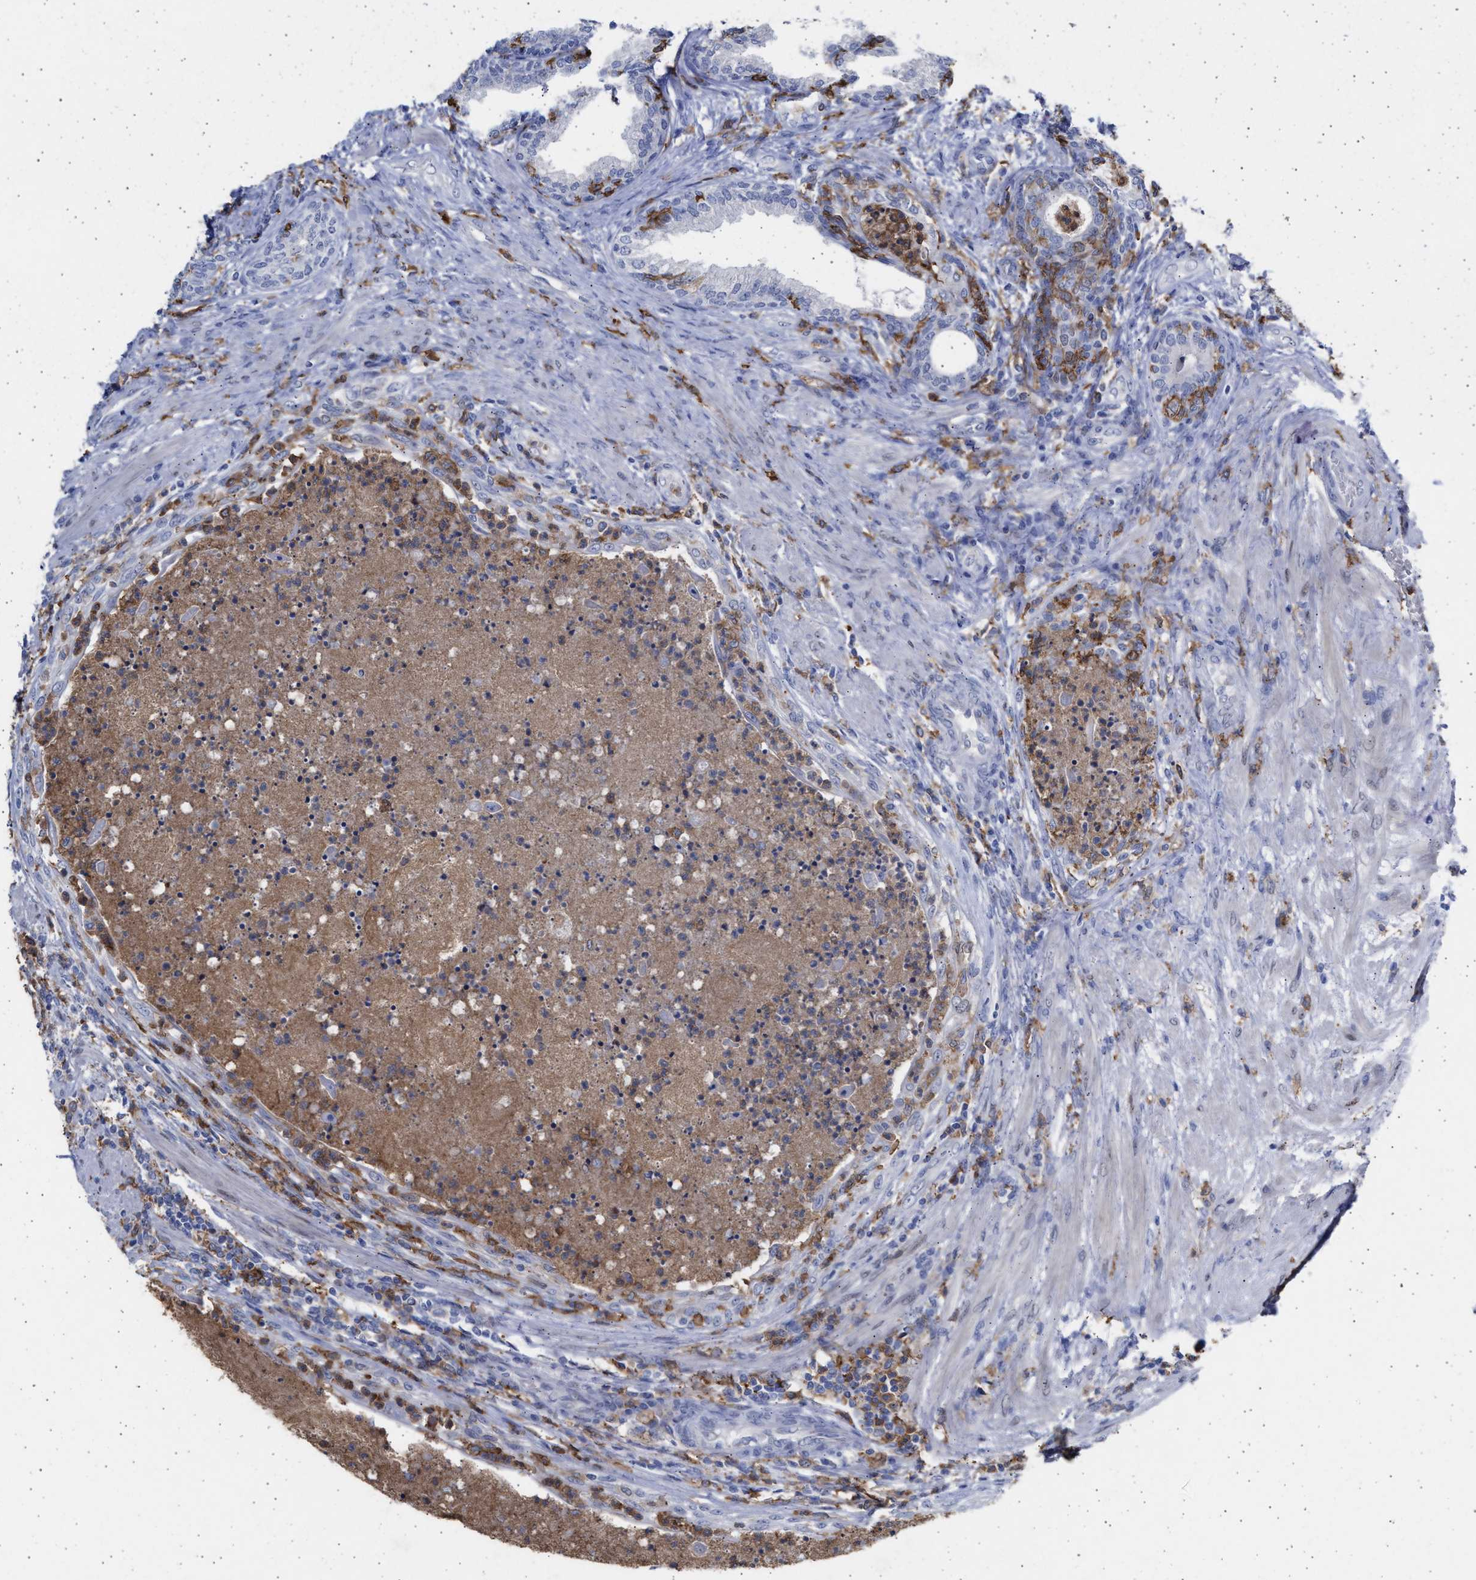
{"staining": {"intensity": "negative", "quantity": "none", "location": "none"}, "tissue": "prostate", "cell_type": "Glandular cells", "image_type": "normal", "snomed": [{"axis": "morphology", "description": "Normal tissue, NOS"}, {"axis": "topography", "description": "Prostate"}], "caption": "Immunohistochemistry micrograph of normal prostate: human prostate stained with DAB shows no significant protein positivity in glandular cells.", "gene": "FCER1A", "patient": {"sex": "male", "age": 76}}